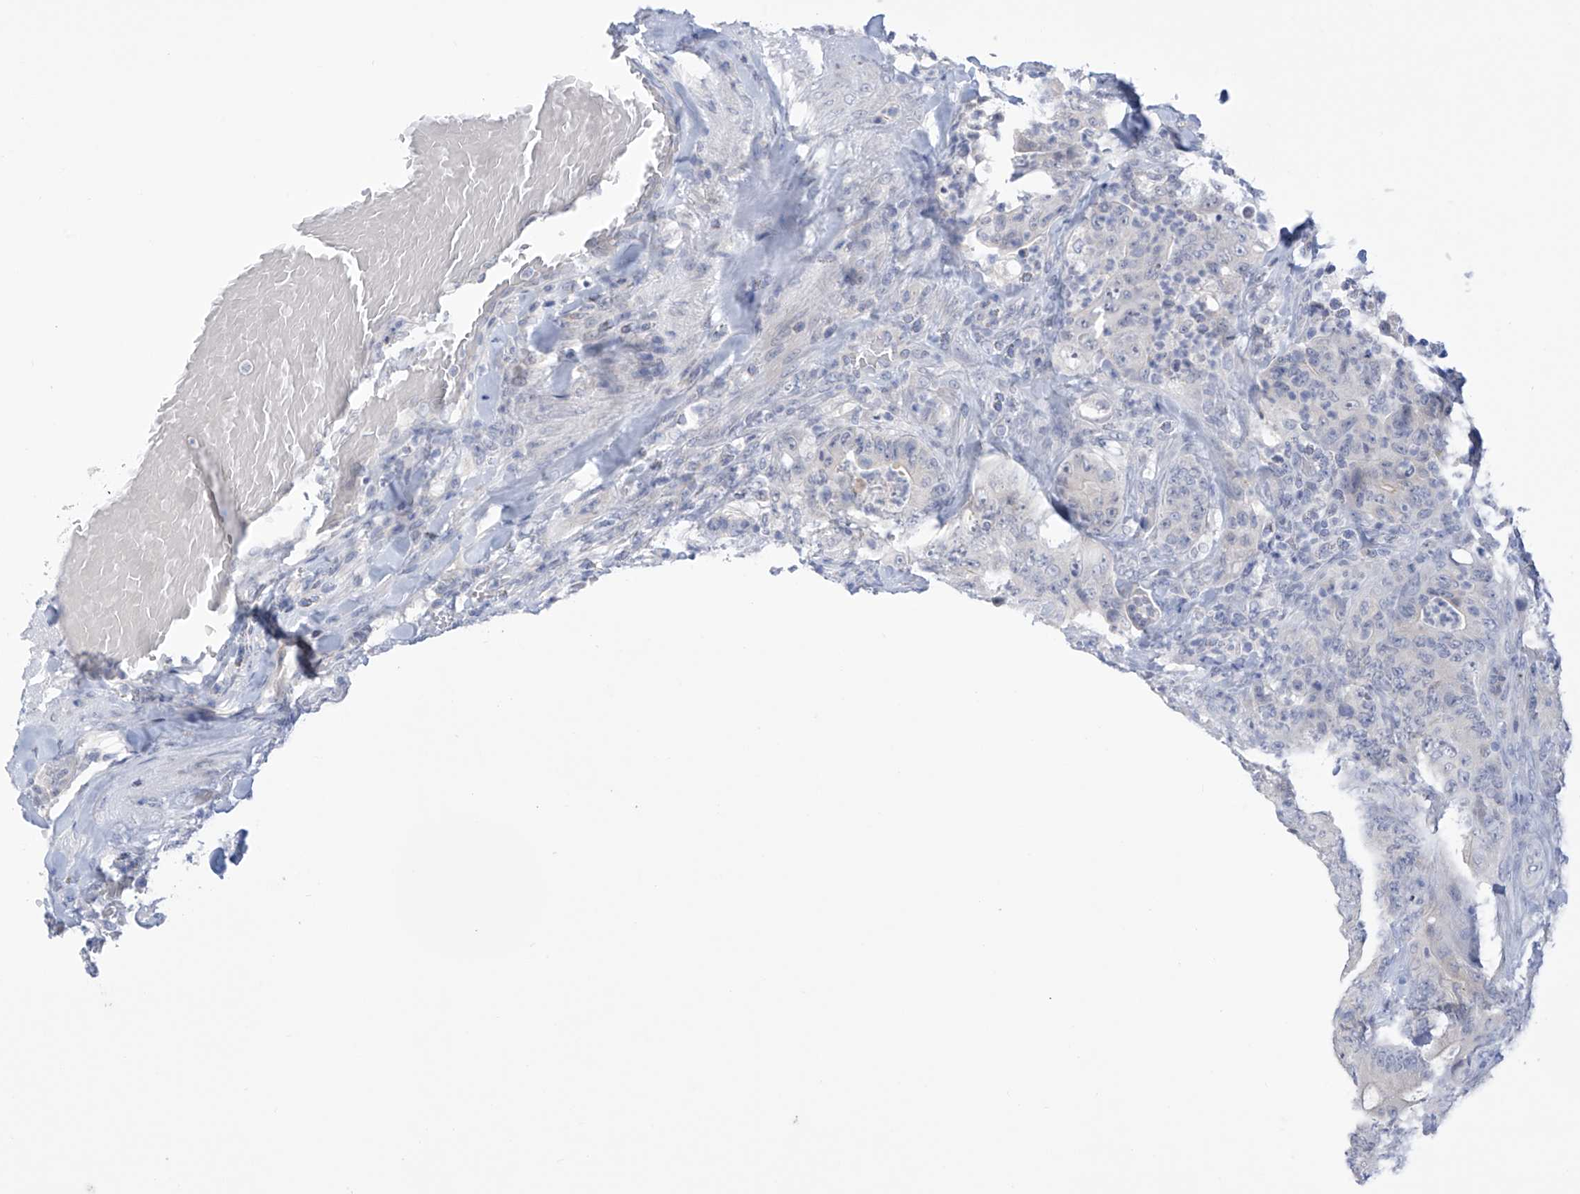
{"staining": {"intensity": "weak", "quantity": "<25%", "location": "cytoplasmic/membranous"}, "tissue": "colorectal cancer", "cell_type": "Tumor cells", "image_type": "cancer", "snomed": [{"axis": "morphology", "description": "Normal tissue, NOS"}, {"axis": "topography", "description": "Colon"}], "caption": "IHC image of neoplastic tissue: colorectal cancer stained with DAB (3,3'-diaminobenzidine) reveals no significant protein expression in tumor cells.", "gene": "IBA57", "patient": {"sex": "female", "age": 82}}